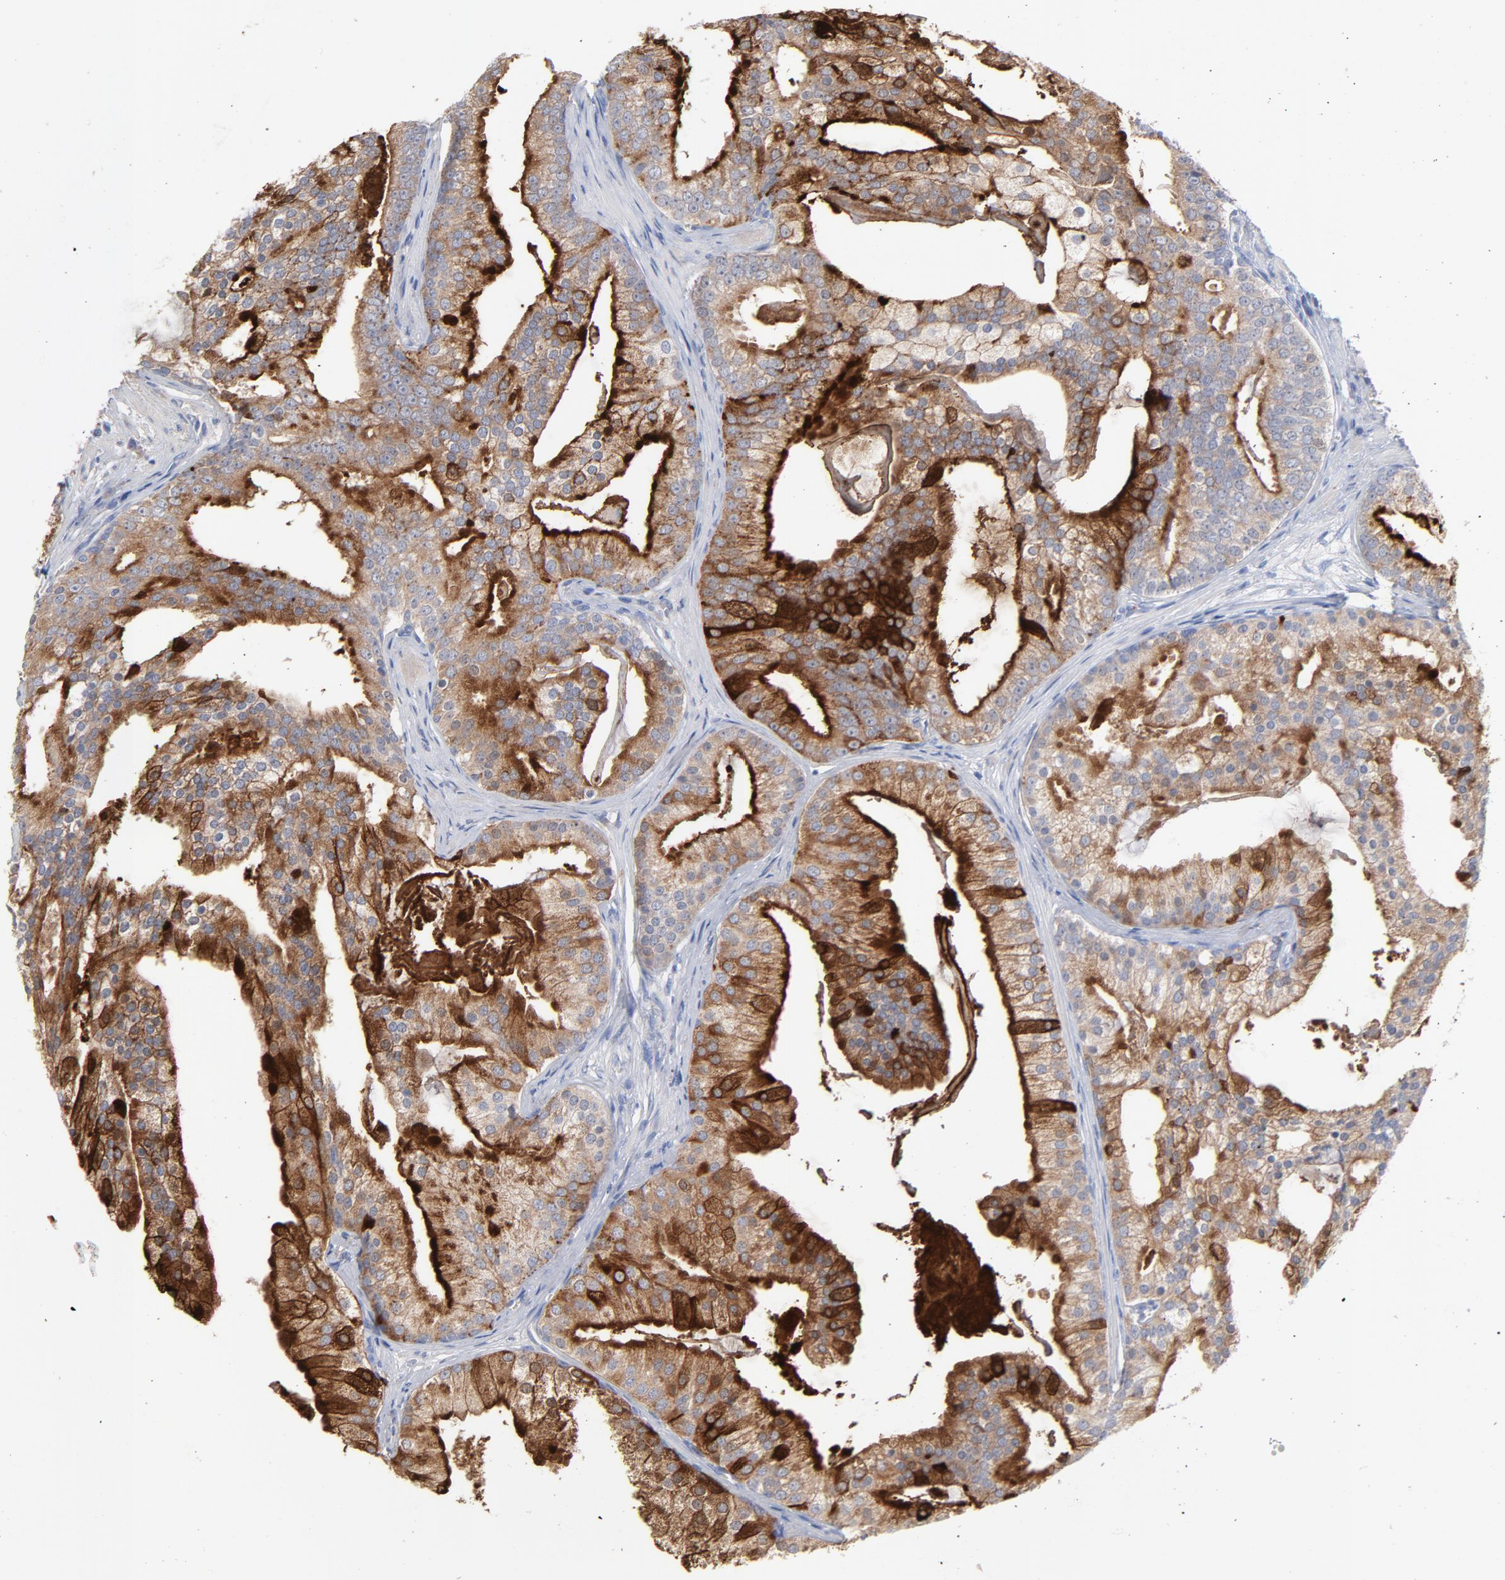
{"staining": {"intensity": "strong", "quantity": ">75%", "location": "cytoplasmic/membranous"}, "tissue": "prostate cancer", "cell_type": "Tumor cells", "image_type": "cancer", "snomed": [{"axis": "morphology", "description": "Adenocarcinoma, Low grade"}, {"axis": "topography", "description": "Prostate"}], "caption": "Protein expression analysis of human prostate low-grade adenocarcinoma reveals strong cytoplasmic/membranous expression in about >75% of tumor cells.", "gene": "CPE", "patient": {"sex": "male", "age": 58}}